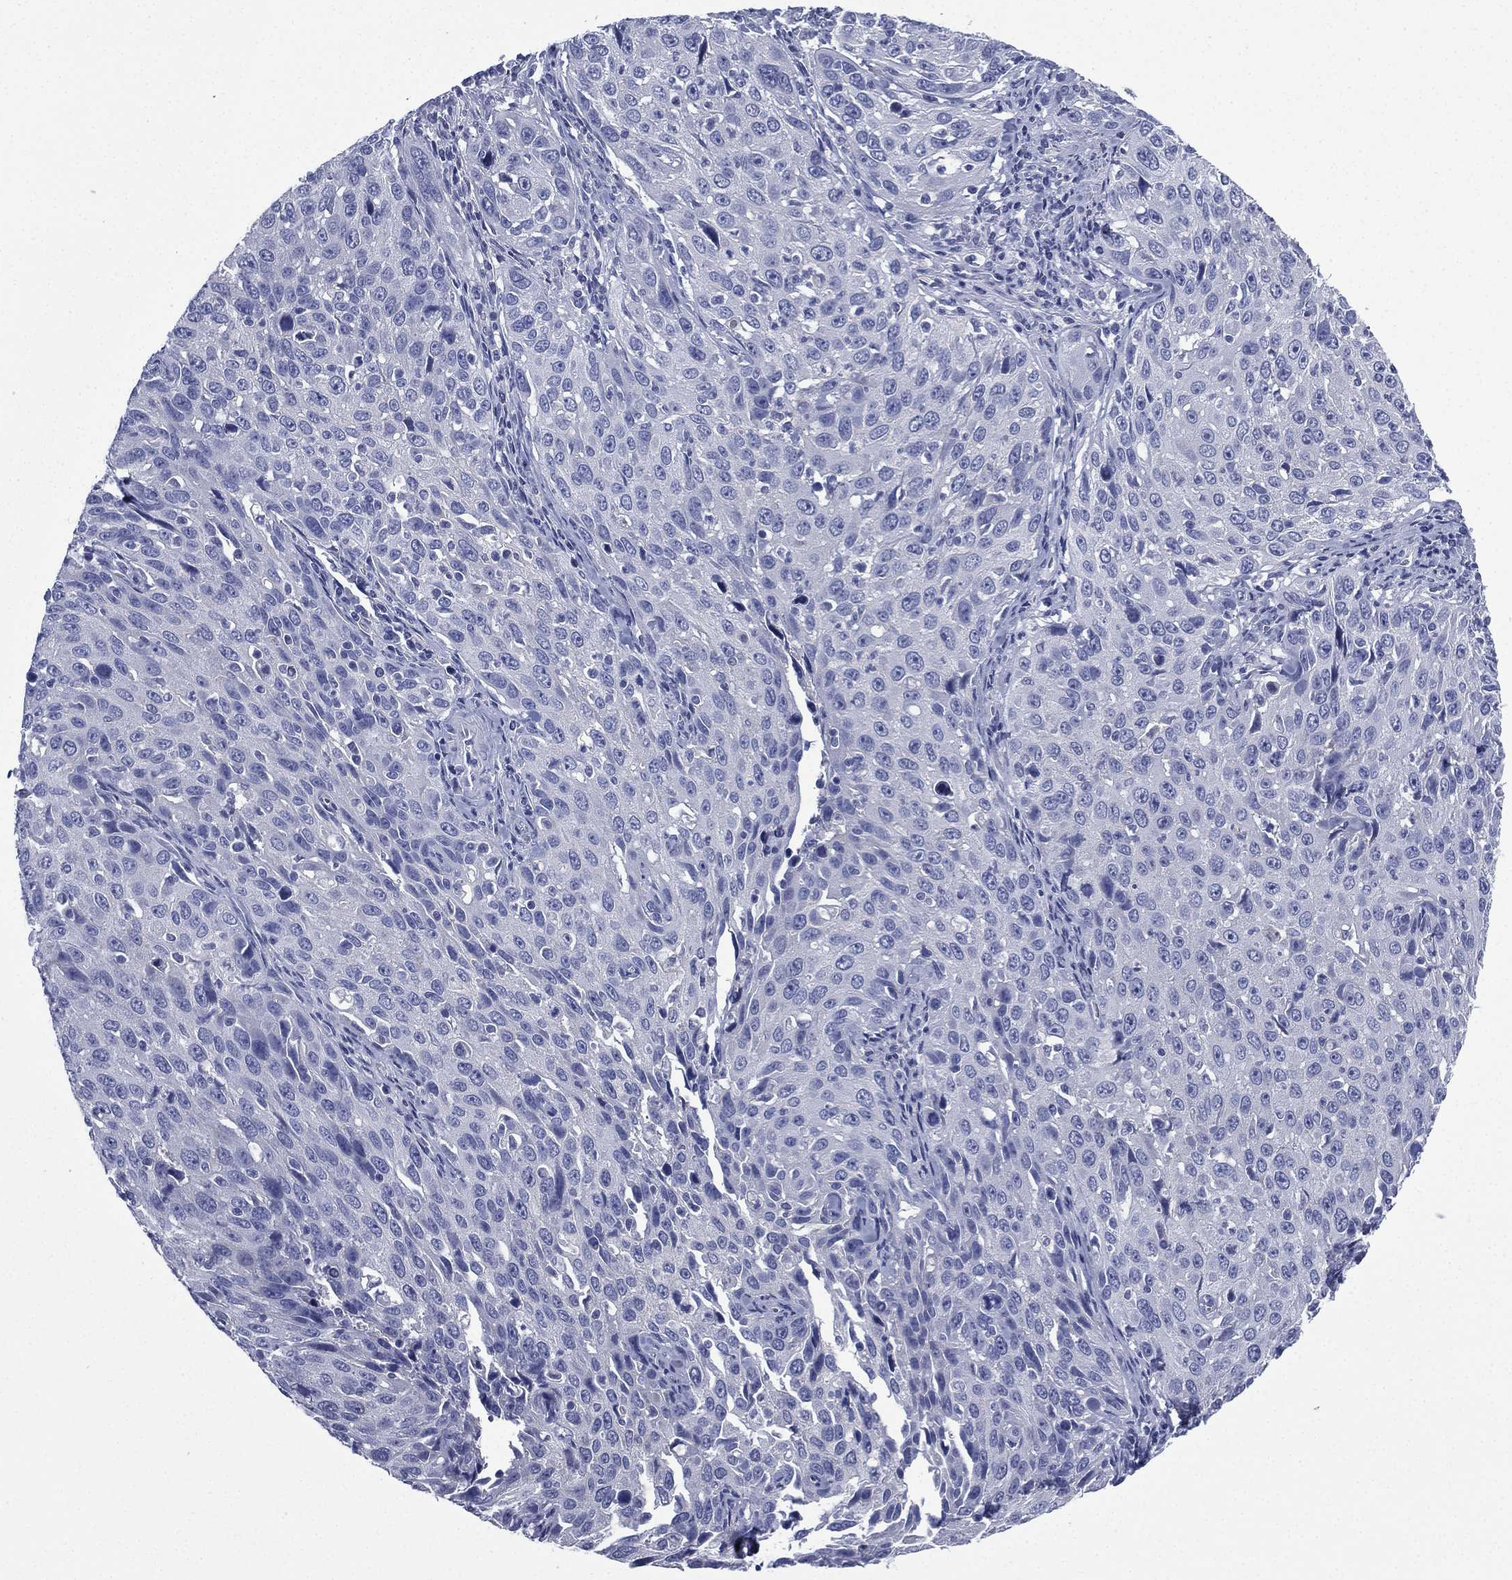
{"staining": {"intensity": "negative", "quantity": "none", "location": "none"}, "tissue": "cervical cancer", "cell_type": "Tumor cells", "image_type": "cancer", "snomed": [{"axis": "morphology", "description": "Squamous cell carcinoma, NOS"}, {"axis": "topography", "description": "Cervix"}], "caption": "A high-resolution photomicrograph shows immunohistochemistry (IHC) staining of cervical squamous cell carcinoma, which reveals no significant expression in tumor cells.", "gene": "FCER2", "patient": {"sex": "female", "age": 26}}